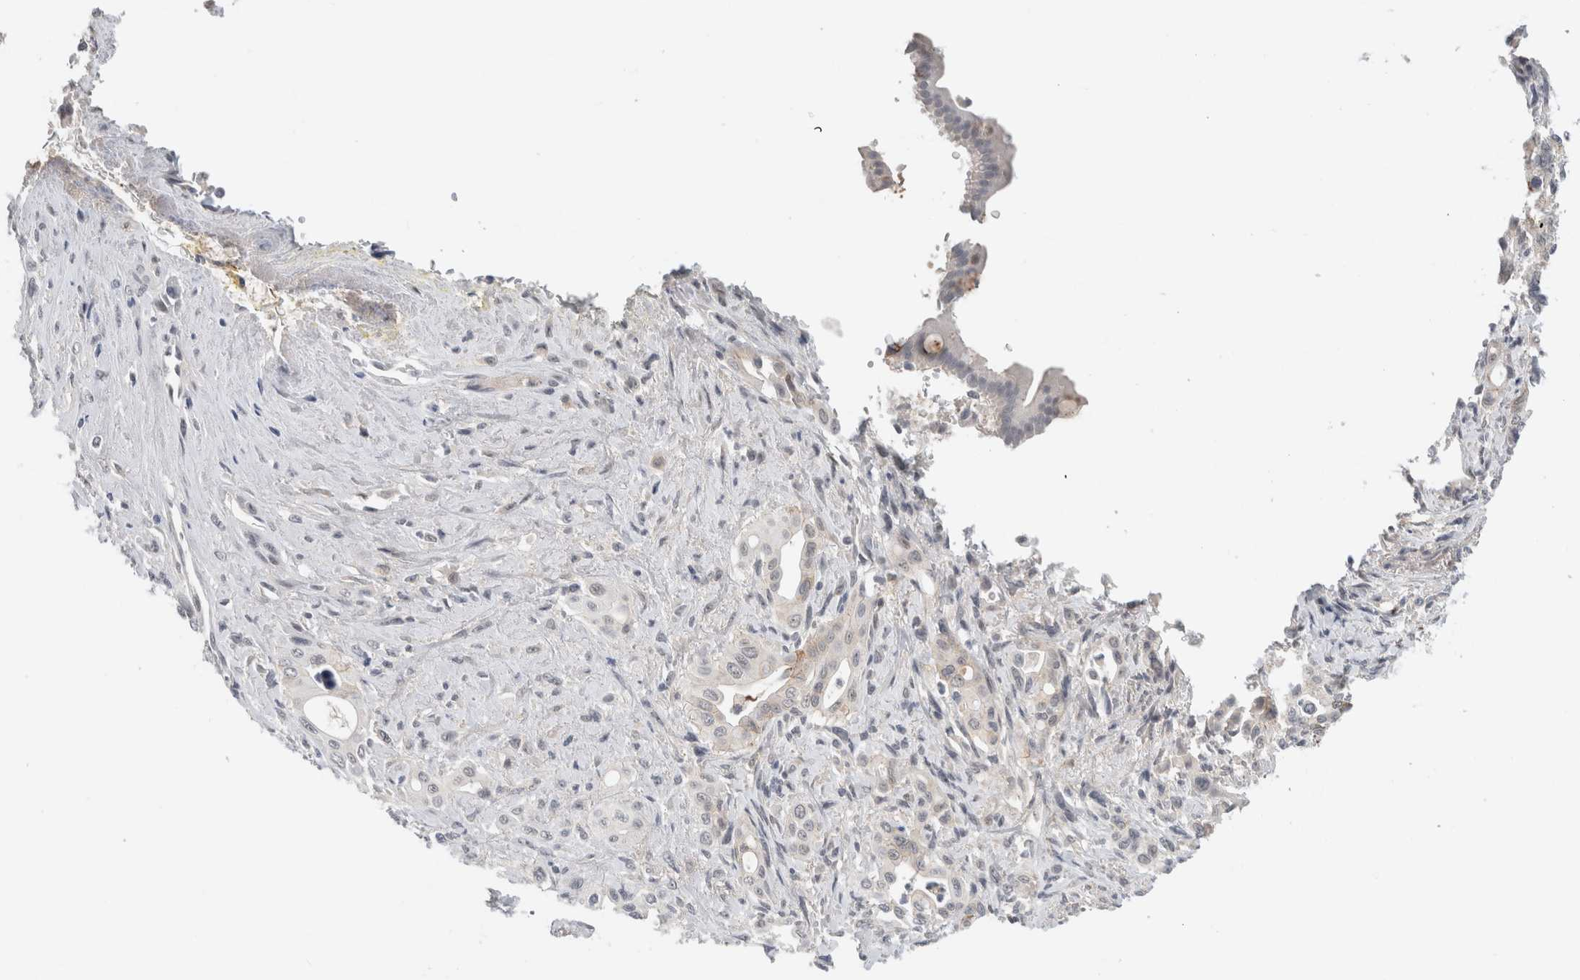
{"staining": {"intensity": "negative", "quantity": "none", "location": "none"}, "tissue": "pancreatic cancer", "cell_type": "Tumor cells", "image_type": "cancer", "snomed": [{"axis": "morphology", "description": "Adenocarcinoma, NOS"}, {"axis": "topography", "description": "Pancreas"}], "caption": "Immunohistochemical staining of human pancreatic adenocarcinoma shows no significant expression in tumor cells.", "gene": "HCN3", "patient": {"sex": "male", "age": 58}}